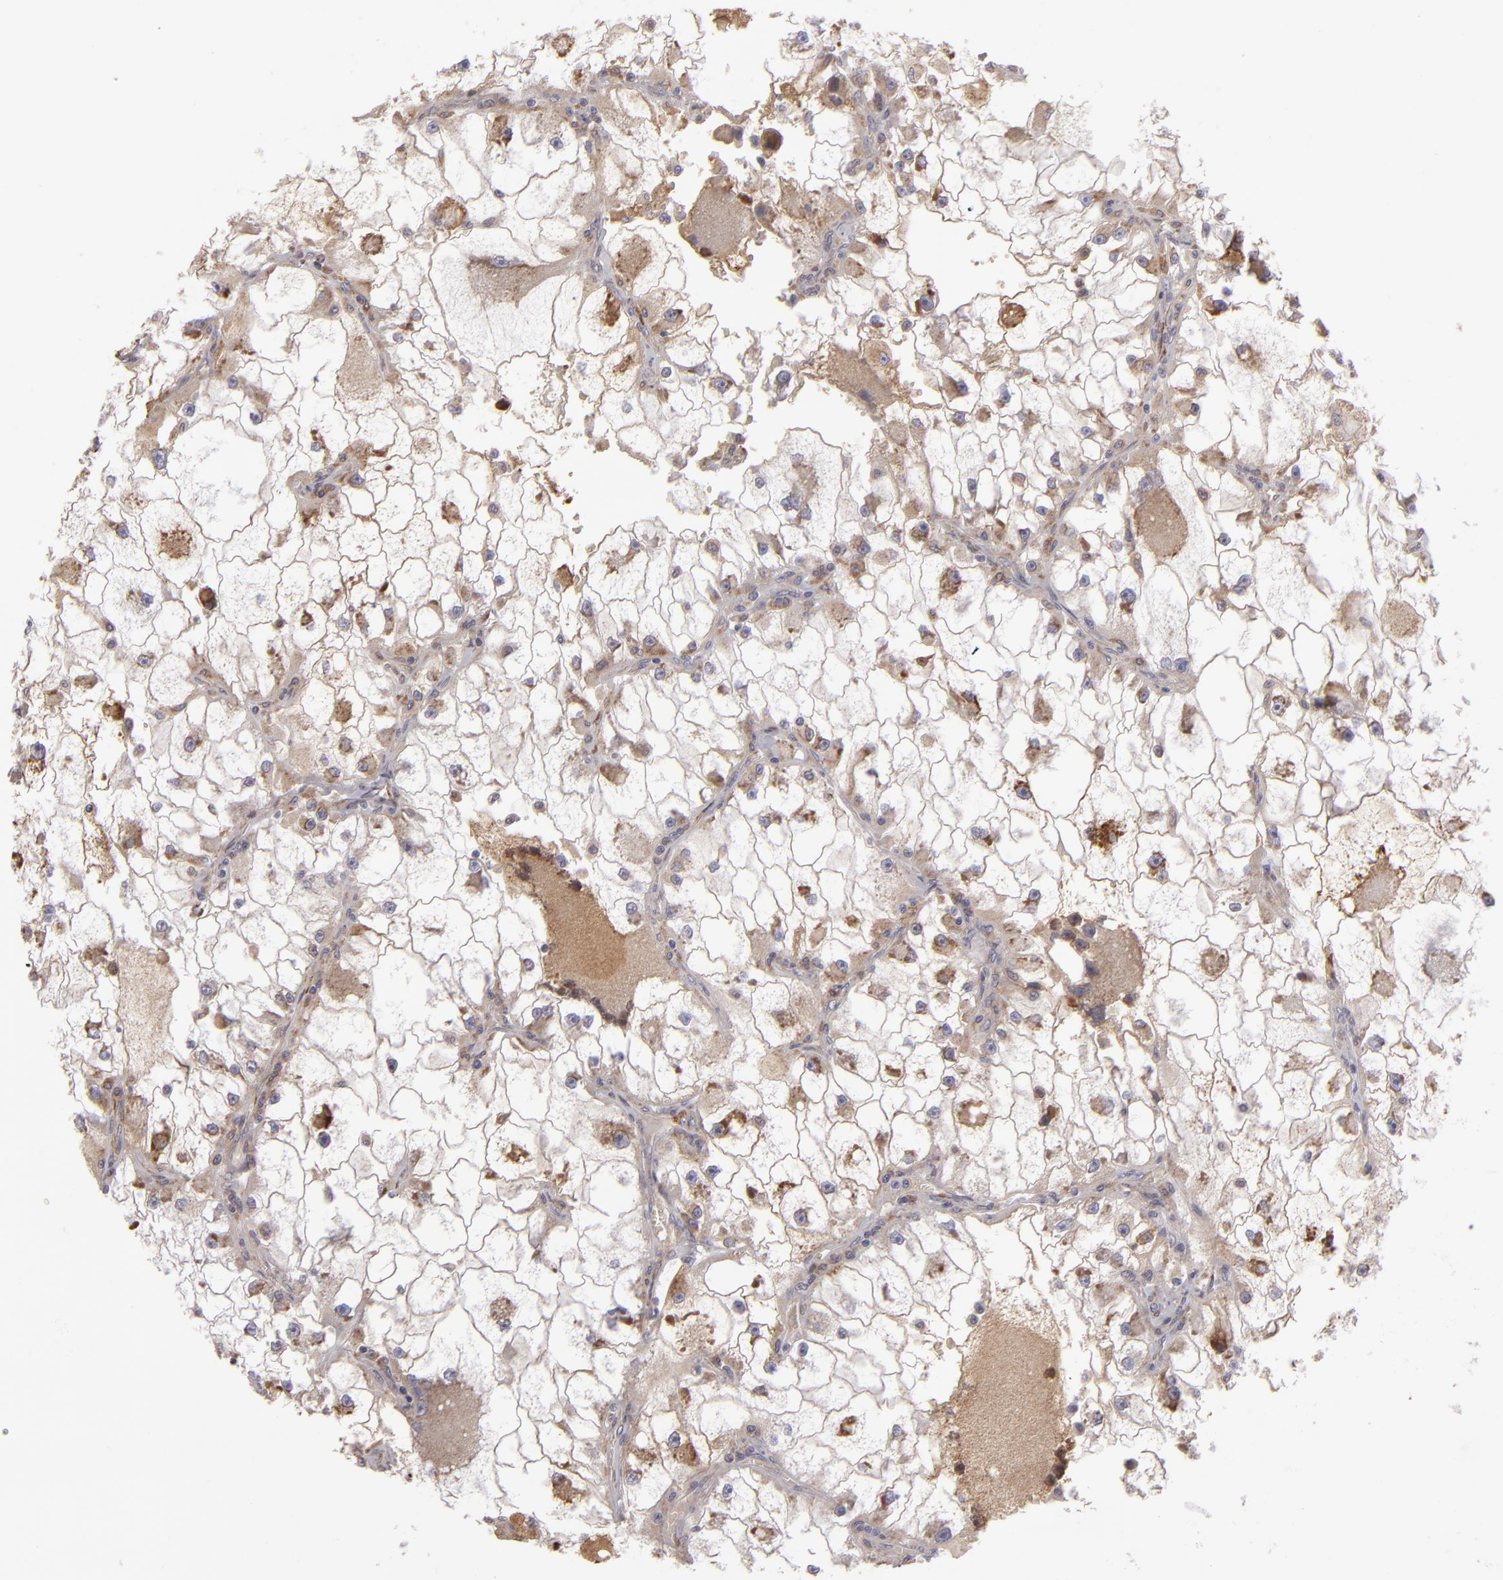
{"staining": {"intensity": "moderate", "quantity": ">75%", "location": "cytoplasmic/membranous"}, "tissue": "renal cancer", "cell_type": "Tumor cells", "image_type": "cancer", "snomed": [{"axis": "morphology", "description": "Adenocarcinoma, NOS"}, {"axis": "topography", "description": "Kidney"}], "caption": "An immunohistochemistry (IHC) histopathology image of neoplastic tissue is shown. Protein staining in brown highlights moderate cytoplasmic/membranous positivity in renal adenocarcinoma within tumor cells.", "gene": "CFB", "patient": {"sex": "female", "age": 73}}